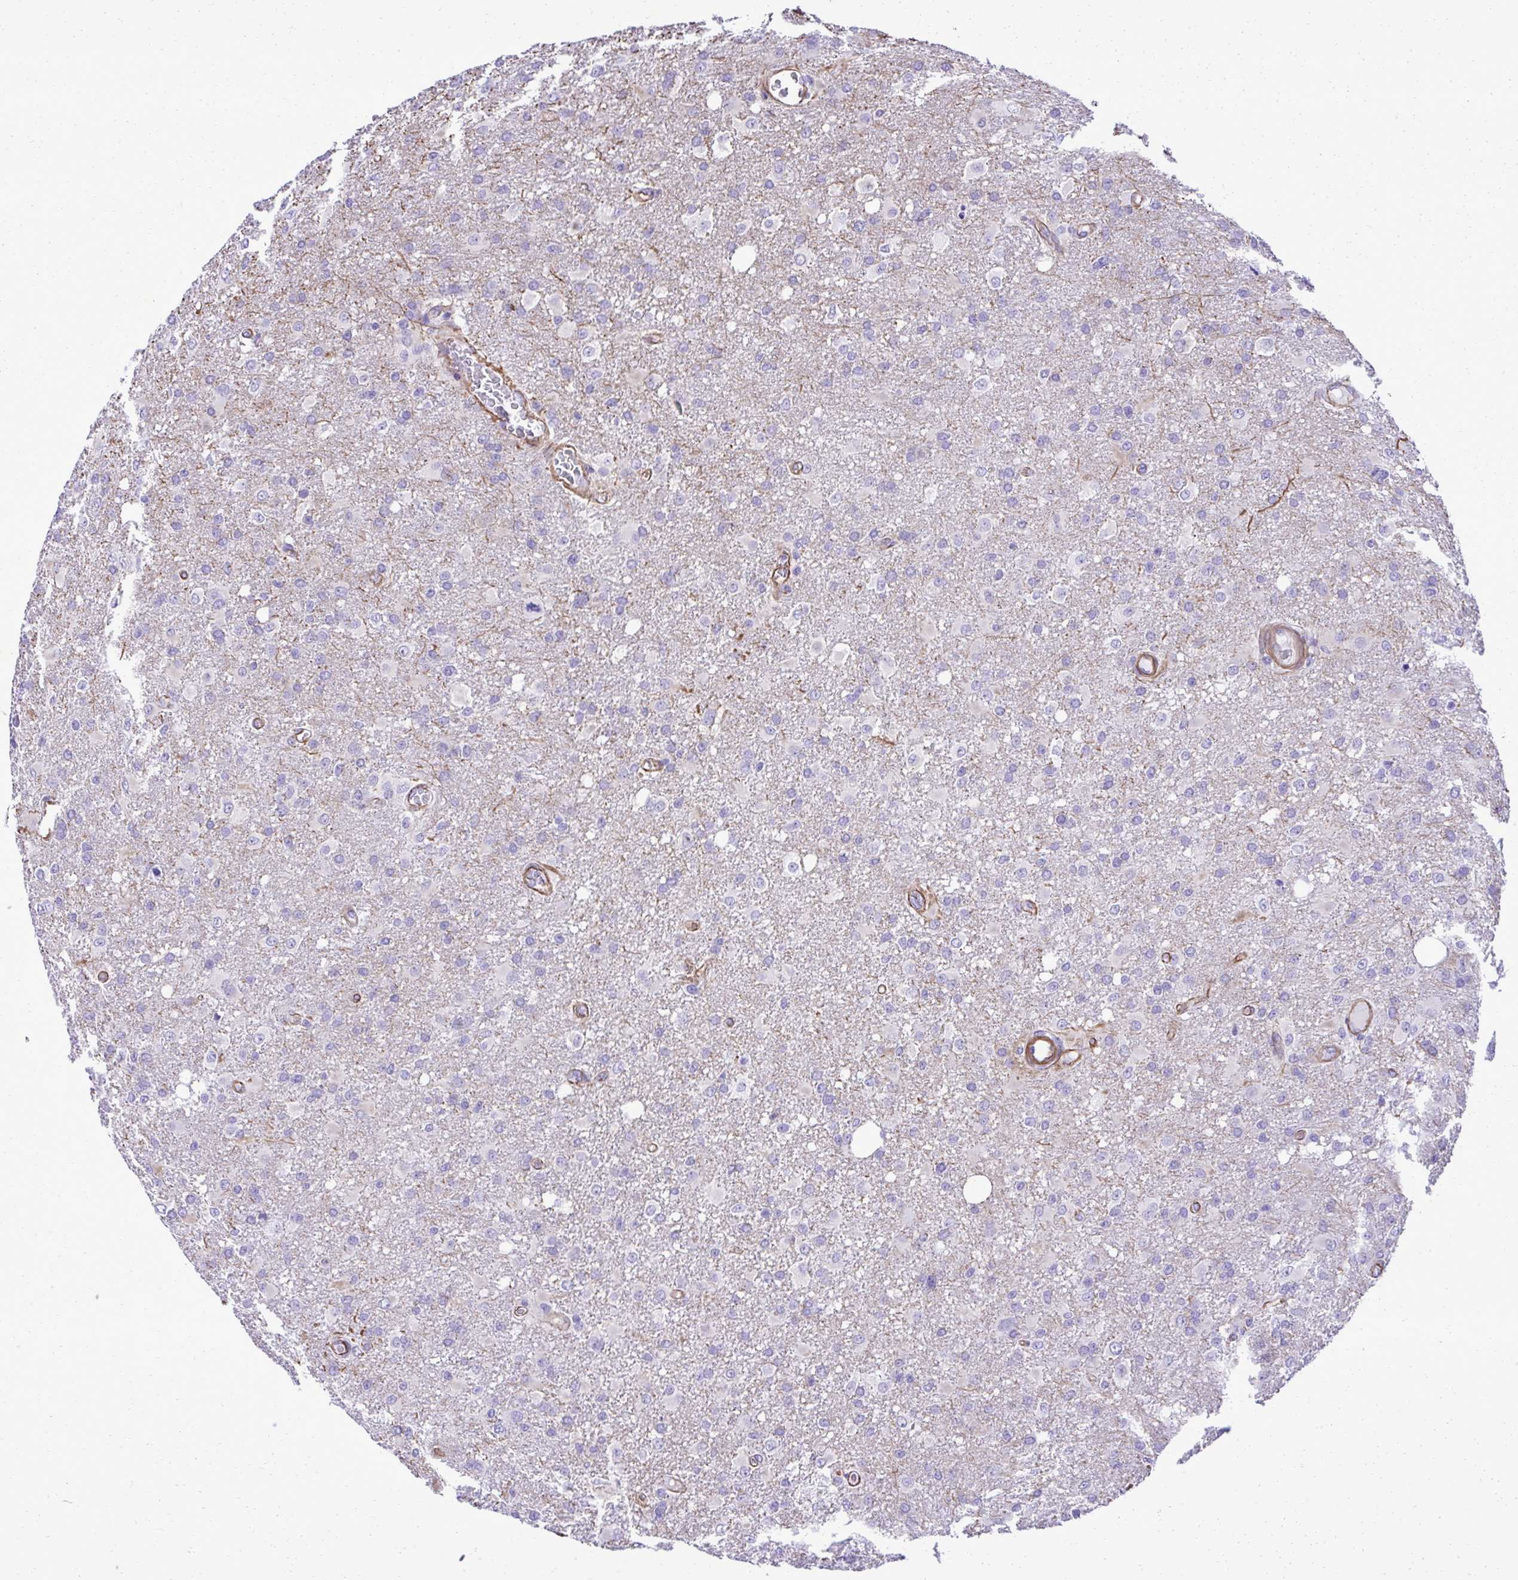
{"staining": {"intensity": "negative", "quantity": "none", "location": "none"}, "tissue": "glioma", "cell_type": "Tumor cells", "image_type": "cancer", "snomed": [{"axis": "morphology", "description": "Glioma, malignant, High grade"}, {"axis": "topography", "description": "Brain"}], "caption": "Micrograph shows no protein staining in tumor cells of glioma tissue.", "gene": "PITPNM3", "patient": {"sex": "male", "age": 53}}